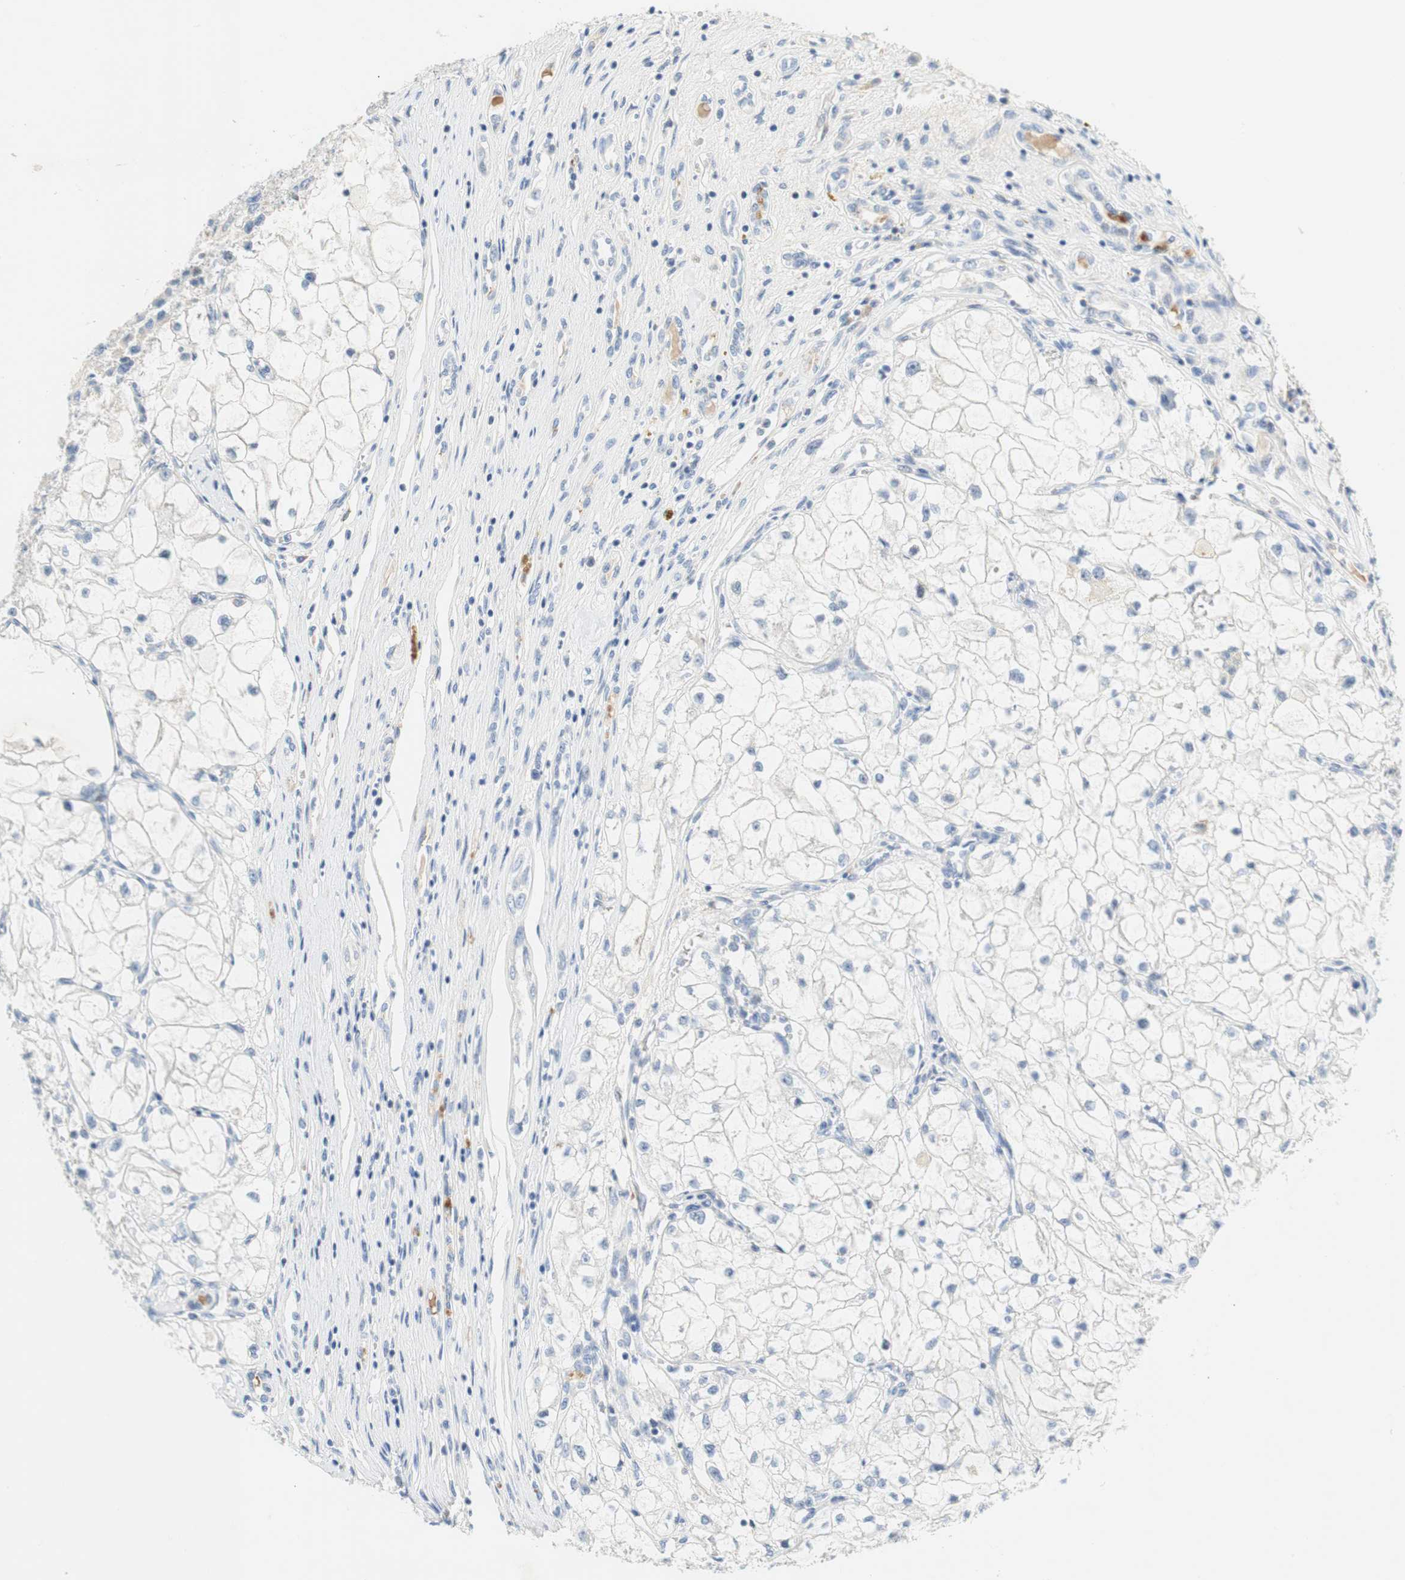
{"staining": {"intensity": "negative", "quantity": "none", "location": "none"}, "tissue": "renal cancer", "cell_type": "Tumor cells", "image_type": "cancer", "snomed": [{"axis": "morphology", "description": "Adenocarcinoma, NOS"}, {"axis": "topography", "description": "Kidney"}], "caption": "This is a micrograph of IHC staining of renal cancer (adenocarcinoma), which shows no staining in tumor cells.", "gene": "CCM2L", "patient": {"sex": "female", "age": 70}}